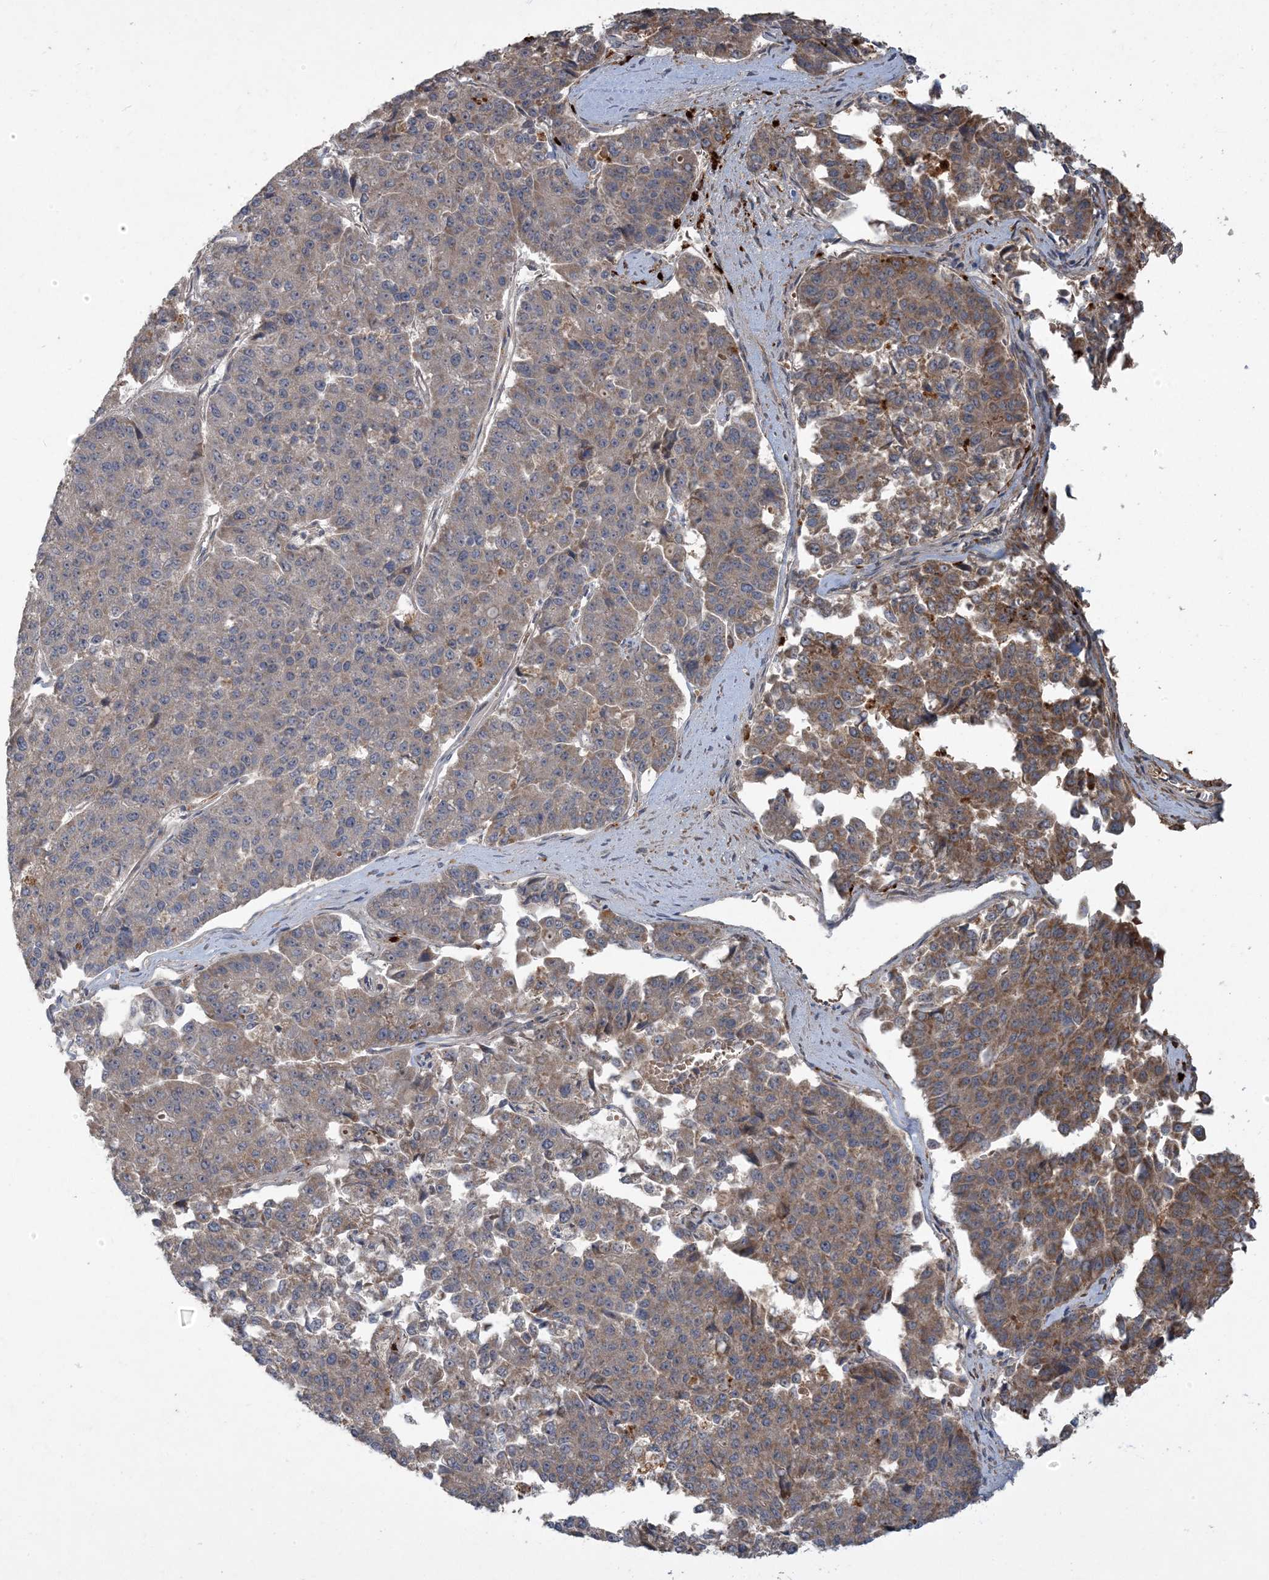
{"staining": {"intensity": "moderate", "quantity": ">75%", "location": "cytoplasmic/membranous"}, "tissue": "pancreatic cancer", "cell_type": "Tumor cells", "image_type": "cancer", "snomed": [{"axis": "morphology", "description": "Adenocarcinoma, NOS"}, {"axis": "topography", "description": "Pancreas"}], "caption": "A high-resolution image shows immunohistochemistry staining of adenocarcinoma (pancreatic), which reveals moderate cytoplasmic/membranous positivity in approximately >75% of tumor cells.", "gene": "LTN1", "patient": {"sex": "male", "age": 50}}